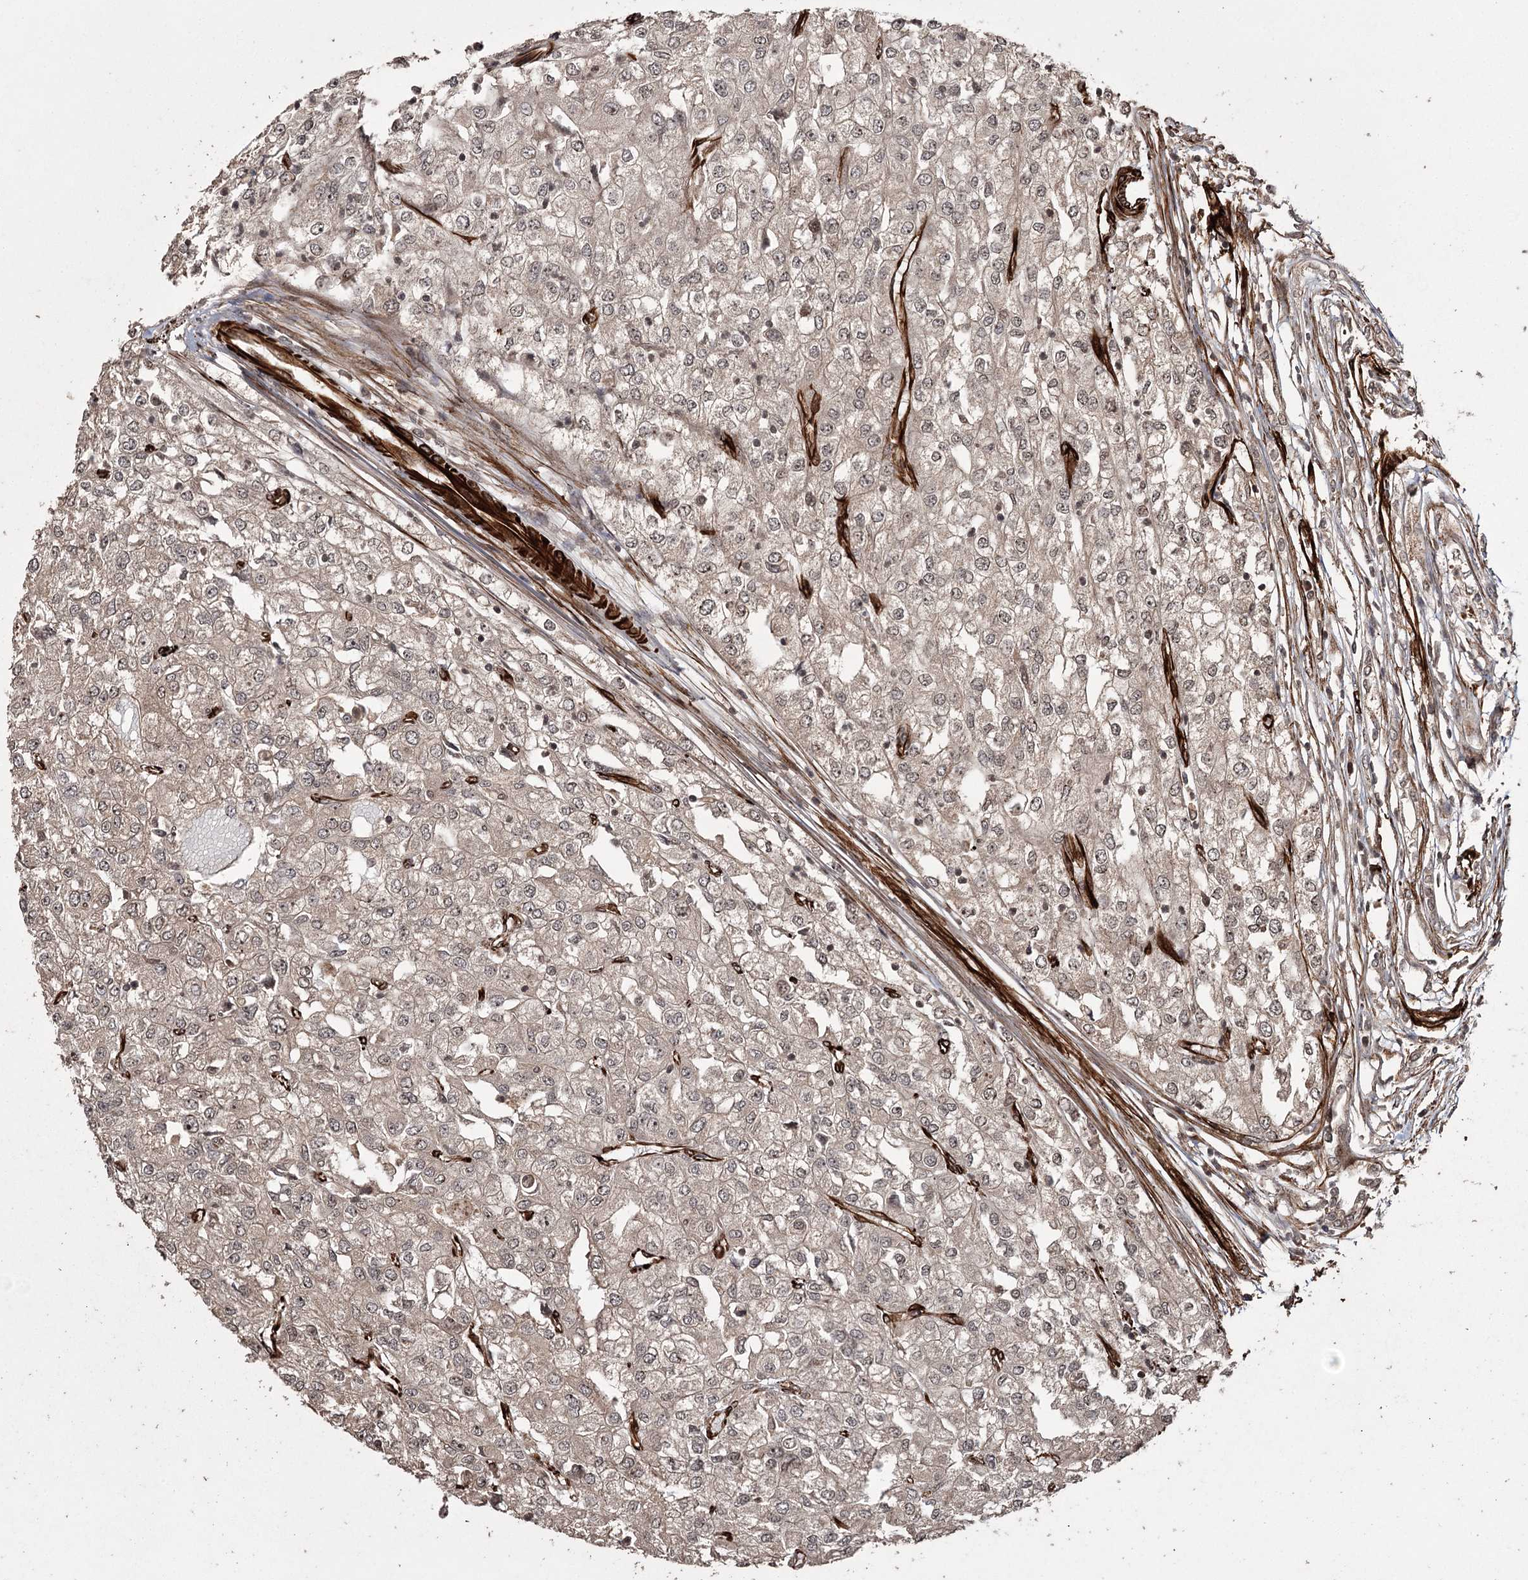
{"staining": {"intensity": "negative", "quantity": "none", "location": "none"}, "tissue": "renal cancer", "cell_type": "Tumor cells", "image_type": "cancer", "snomed": [{"axis": "morphology", "description": "Adenocarcinoma, NOS"}, {"axis": "topography", "description": "Kidney"}], "caption": "High magnification brightfield microscopy of adenocarcinoma (renal) stained with DAB (3,3'-diaminobenzidine) (brown) and counterstained with hematoxylin (blue): tumor cells show no significant positivity. The staining was performed using DAB to visualize the protein expression in brown, while the nuclei were stained in blue with hematoxylin (Magnification: 20x).", "gene": "RPAP3", "patient": {"sex": "female", "age": 54}}